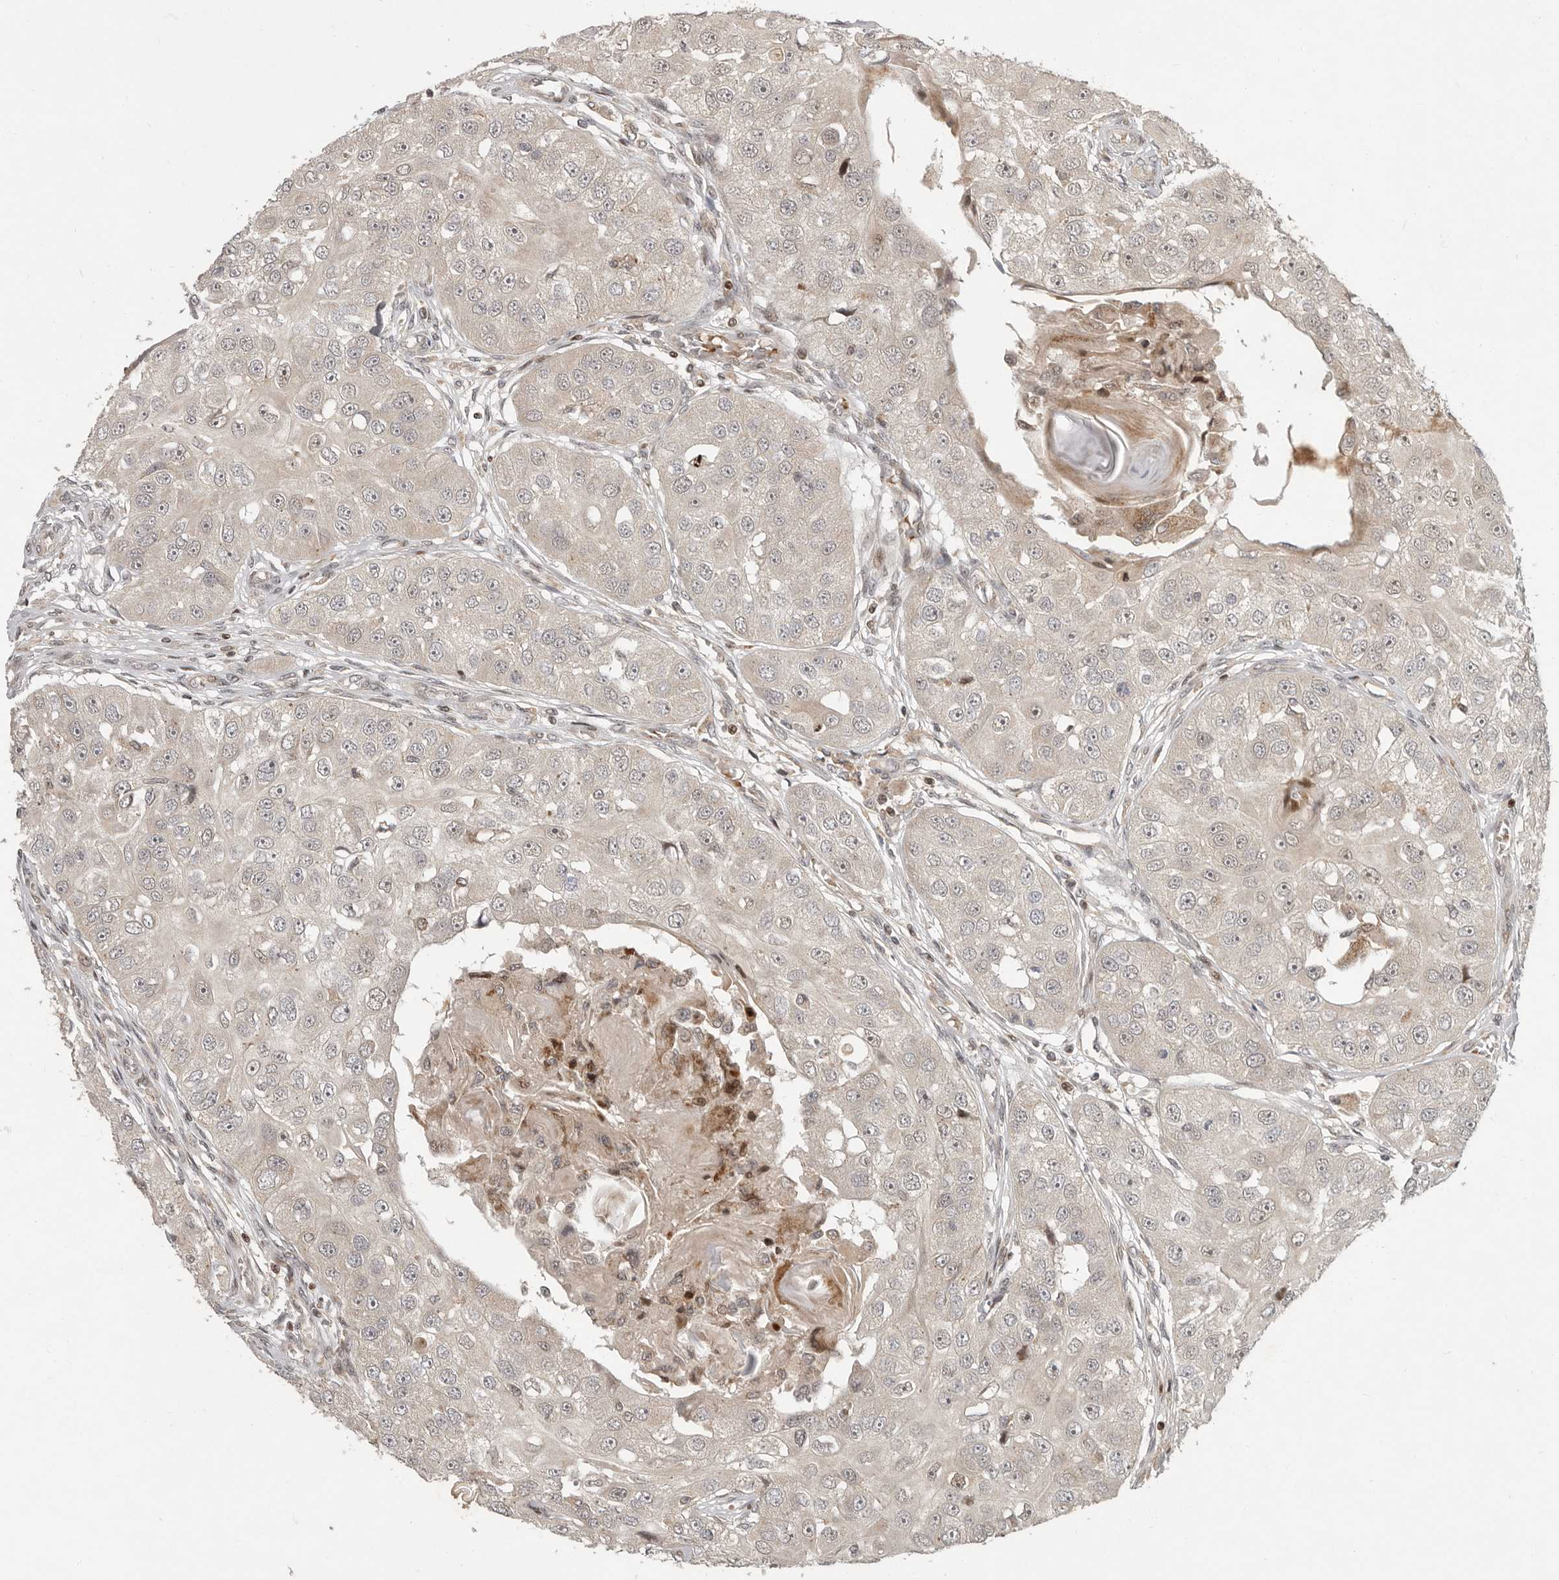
{"staining": {"intensity": "weak", "quantity": "<25%", "location": "nuclear"}, "tissue": "head and neck cancer", "cell_type": "Tumor cells", "image_type": "cancer", "snomed": [{"axis": "morphology", "description": "Normal tissue, NOS"}, {"axis": "morphology", "description": "Squamous cell carcinoma, NOS"}, {"axis": "topography", "description": "Skeletal muscle"}, {"axis": "topography", "description": "Head-Neck"}], "caption": "The photomicrograph demonstrates no staining of tumor cells in head and neck cancer.", "gene": "RABIF", "patient": {"sex": "male", "age": 51}}